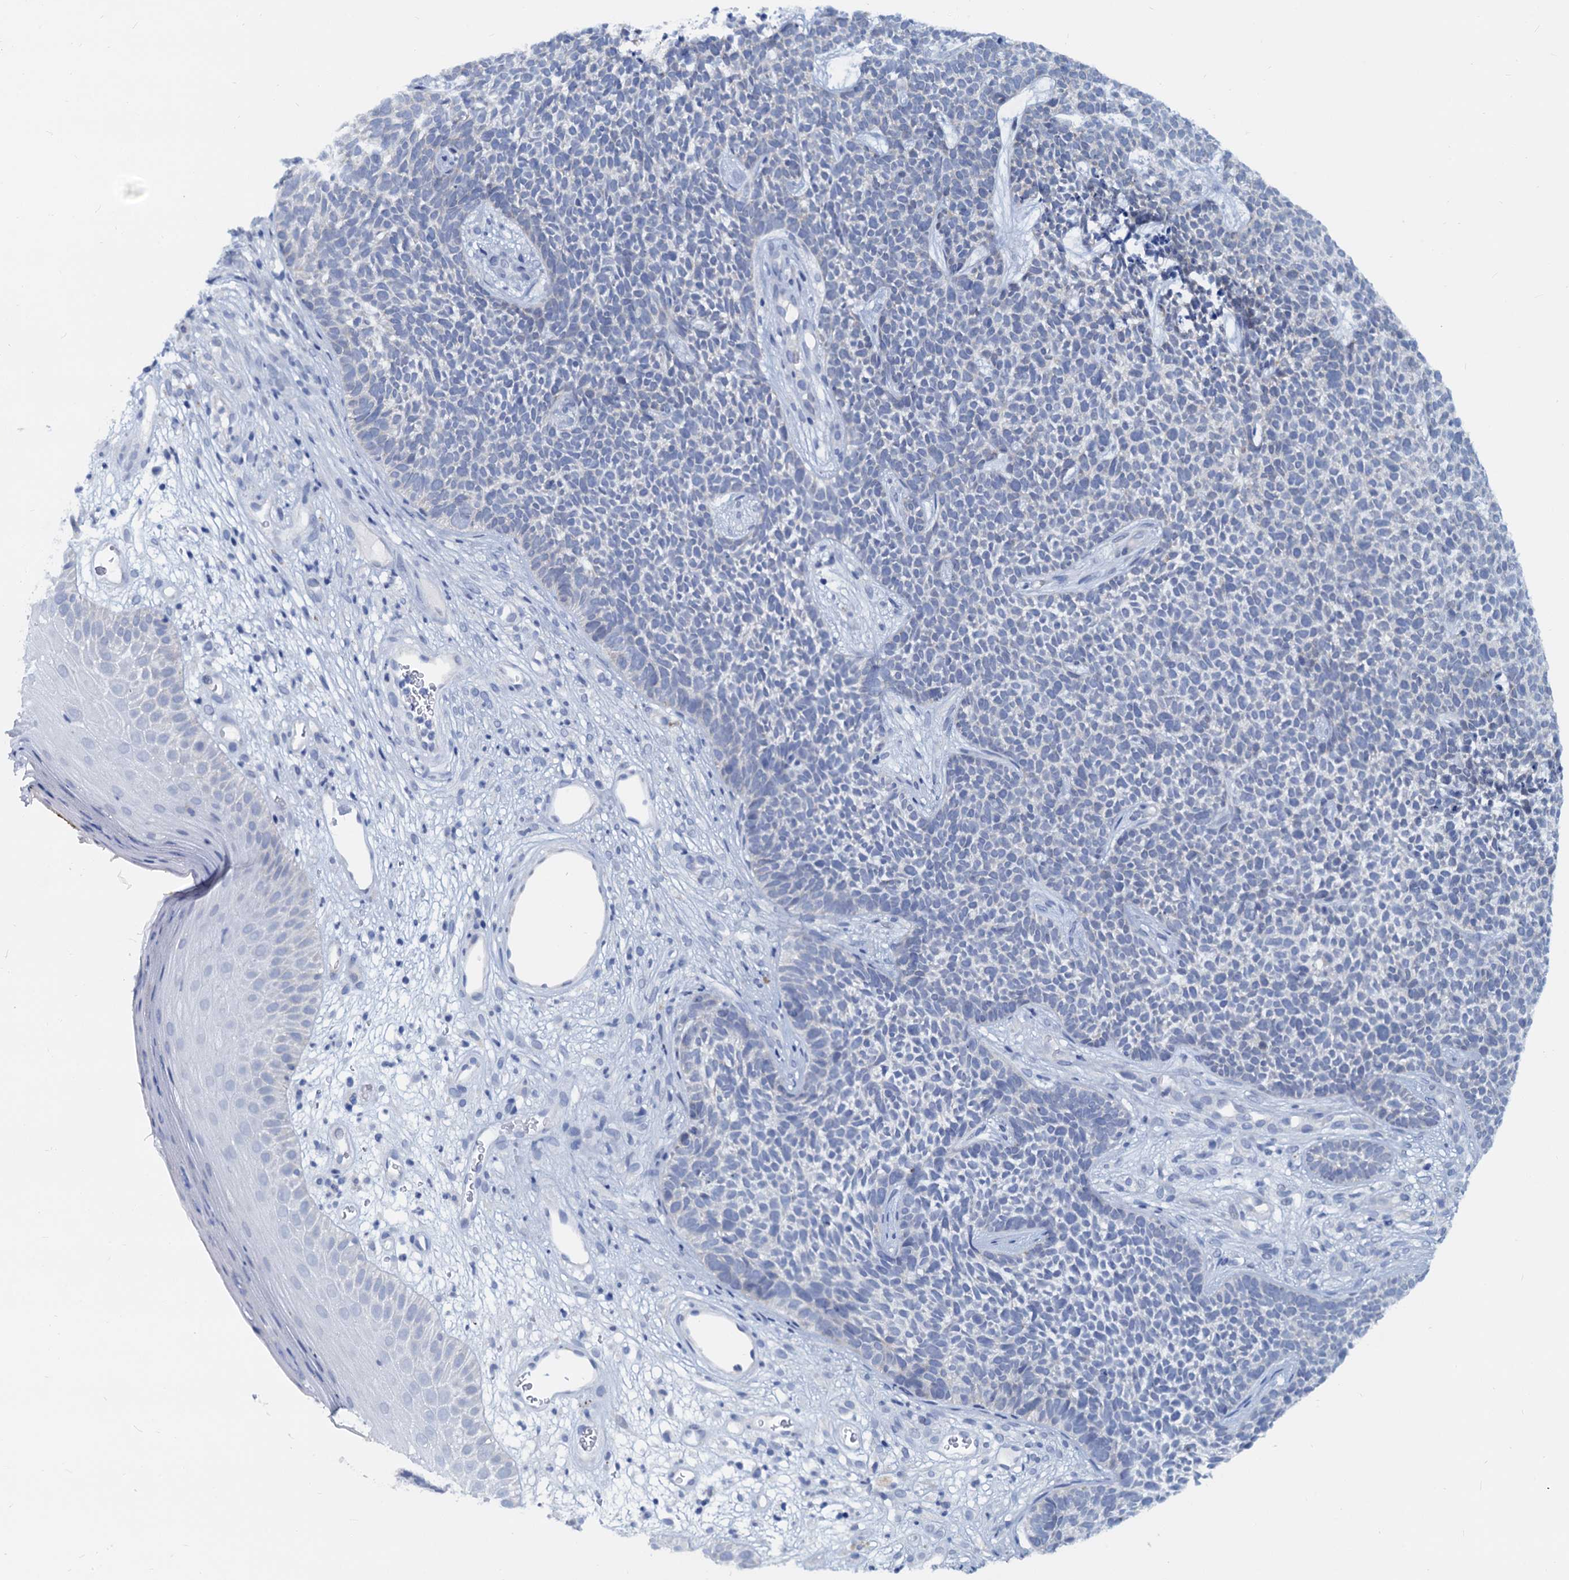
{"staining": {"intensity": "negative", "quantity": "none", "location": "none"}, "tissue": "skin cancer", "cell_type": "Tumor cells", "image_type": "cancer", "snomed": [{"axis": "morphology", "description": "Basal cell carcinoma"}, {"axis": "topography", "description": "Skin"}], "caption": "Human skin cancer (basal cell carcinoma) stained for a protein using IHC demonstrates no staining in tumor cells.", "gene": "PTGES3", "patient": {"sex": "female", "age": 84}}